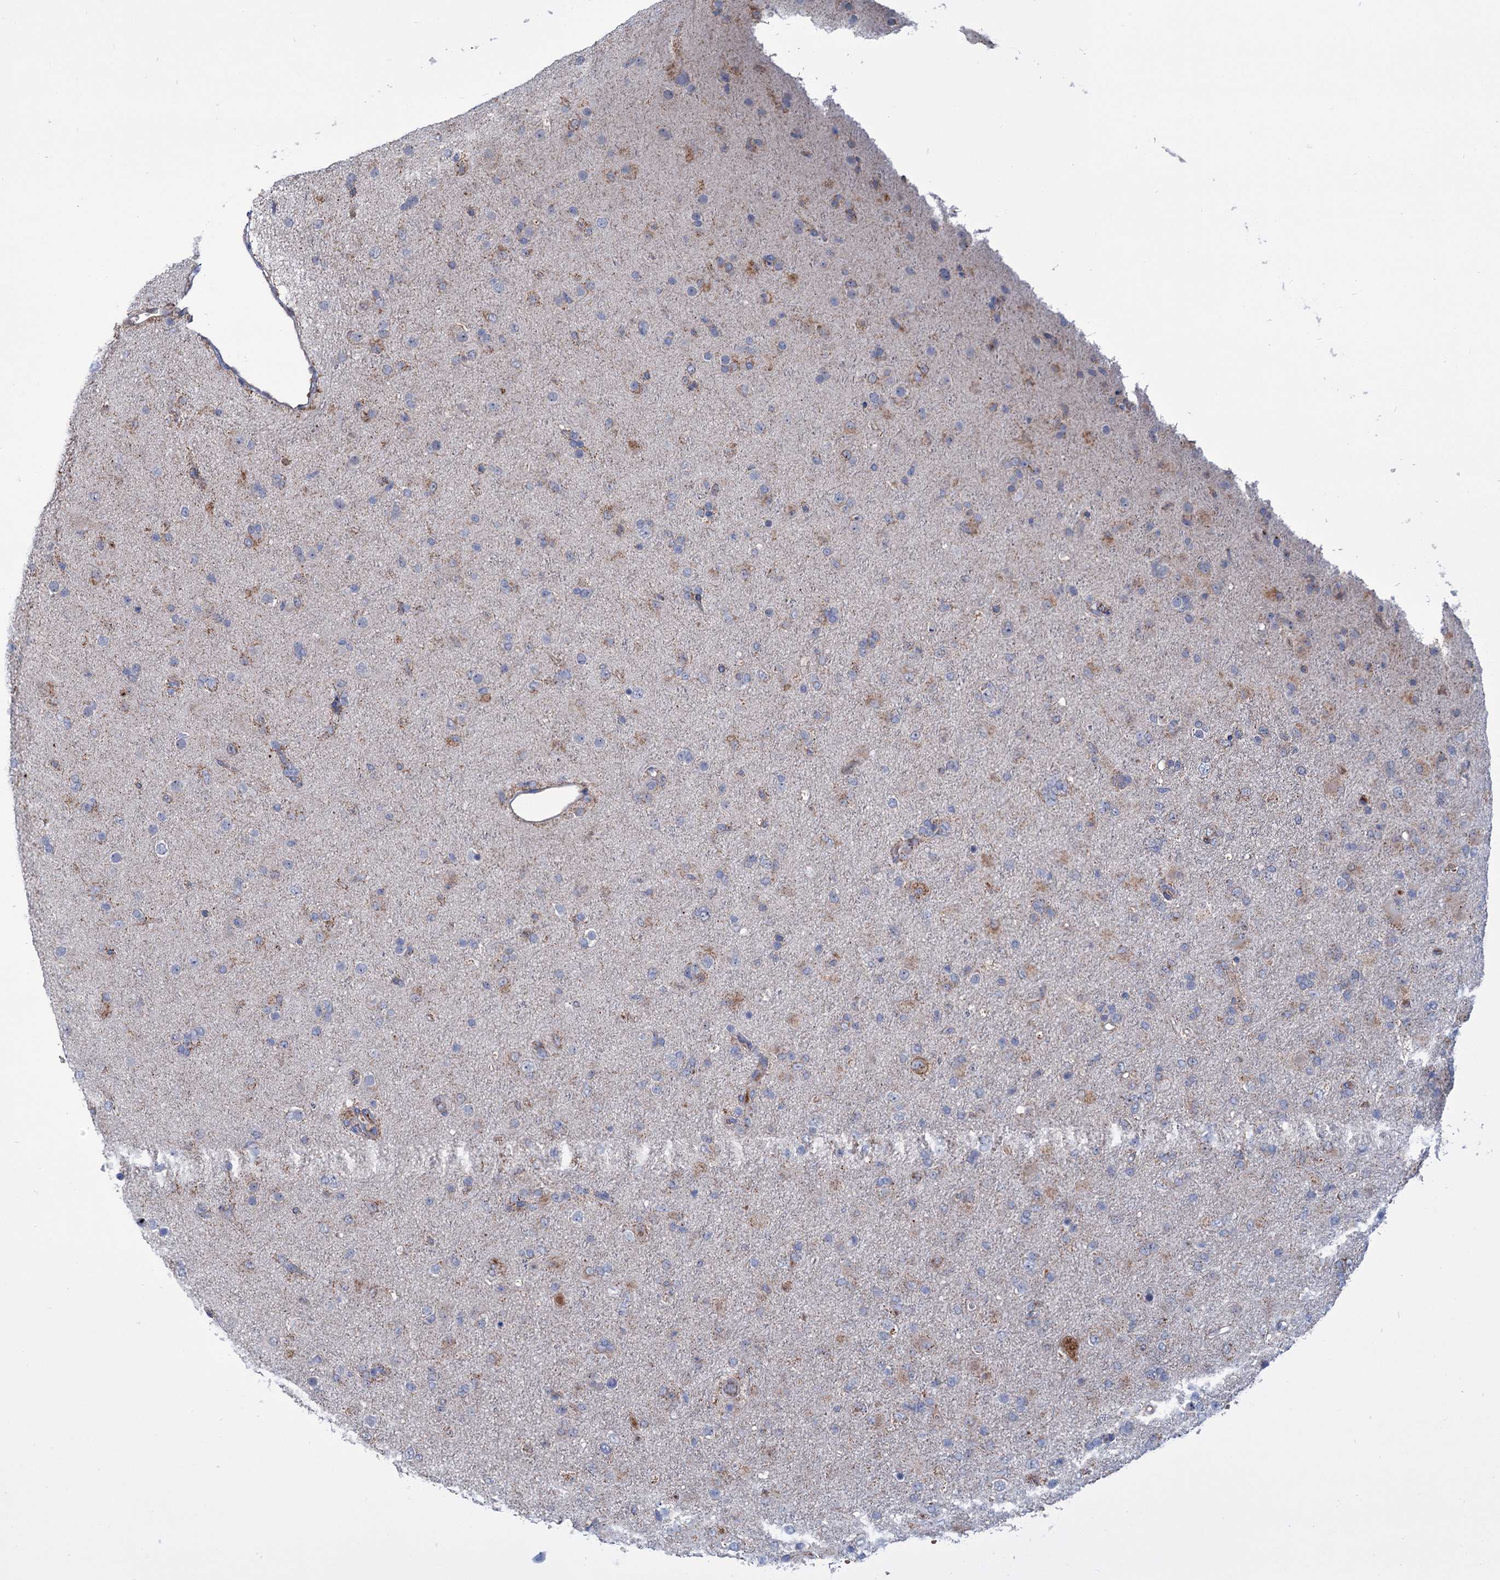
{"staining": {"intensity": "weak", "quantity": "25%-75%", "location": "cytoplasmic/membranous"}, "tissue": "glioma", "cell_type": "Tumor cells", "image_type": "cancer", "snomed": [{"axis": "morphology", "description": "Glioma, malignant, Low grade"}, {"axis": "topography", "description": "Brain"}], "caption": "Weak cytoplasmic/membranous protein staining is present in approximately 25%-75% of tumor cells in malignant glioma (low-grade).", "gene": "LPIN1", "patient": {"sex": "male", "age": 65}}